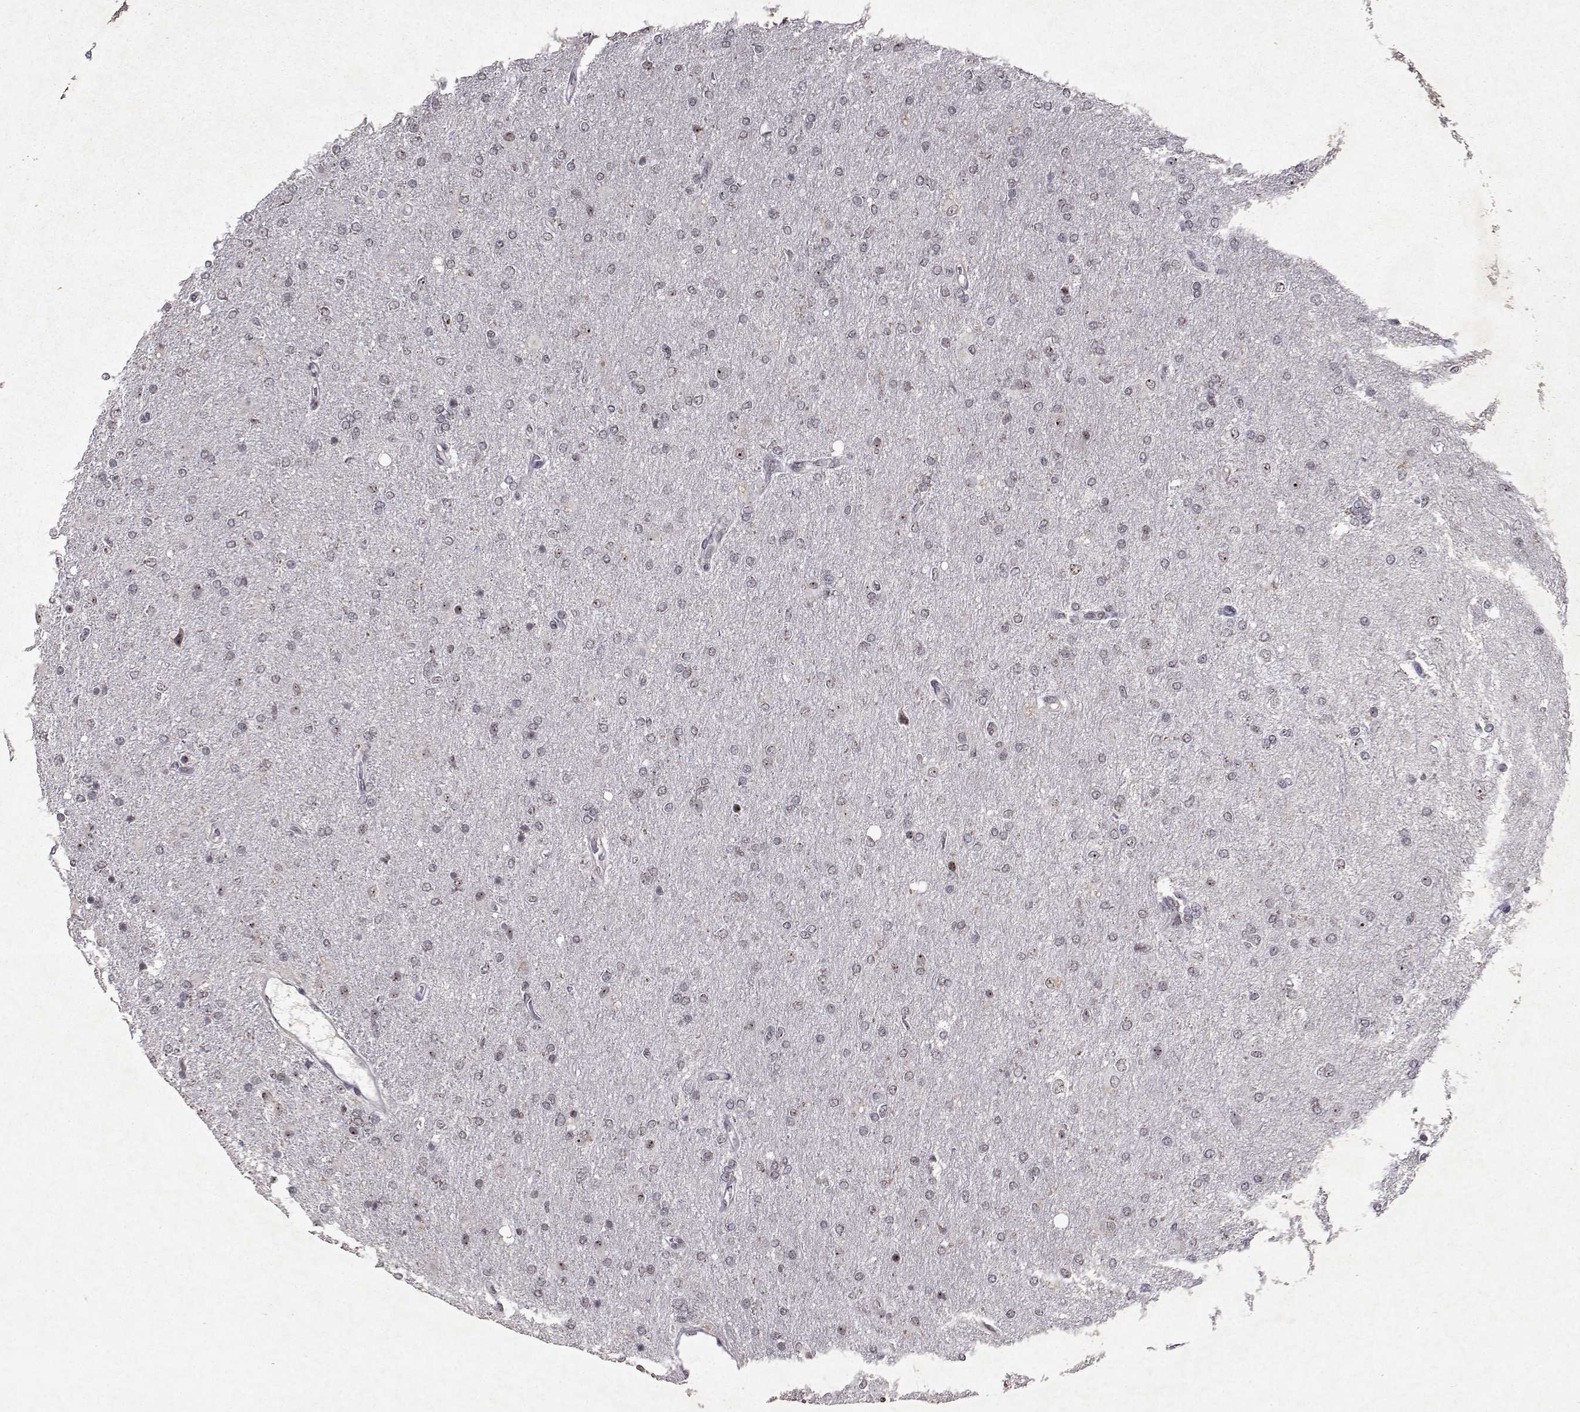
{"staining": {"intensity": "negative", "quantity": "none", "location": "none"}, "tissue": "glioma", "cell_type": "Tumor cells", "image_type": "cancer", "snomed": [{"axis": "morphology", "description": "Glioma, malignant, High grade"}, {"axis": "topography", "description": "Cerebral cortex"}], "caption": "Immunohistochemical staining of glioma exhibits no significant expression in tumor cells. The staining was performed using DAB to visualize the protein expression in brown, while the nuclei were stained in blue with hematoxylin (Magnification: 20x).", "gene": "DDX56", "patient": {"sex": "male", "age": 70}}